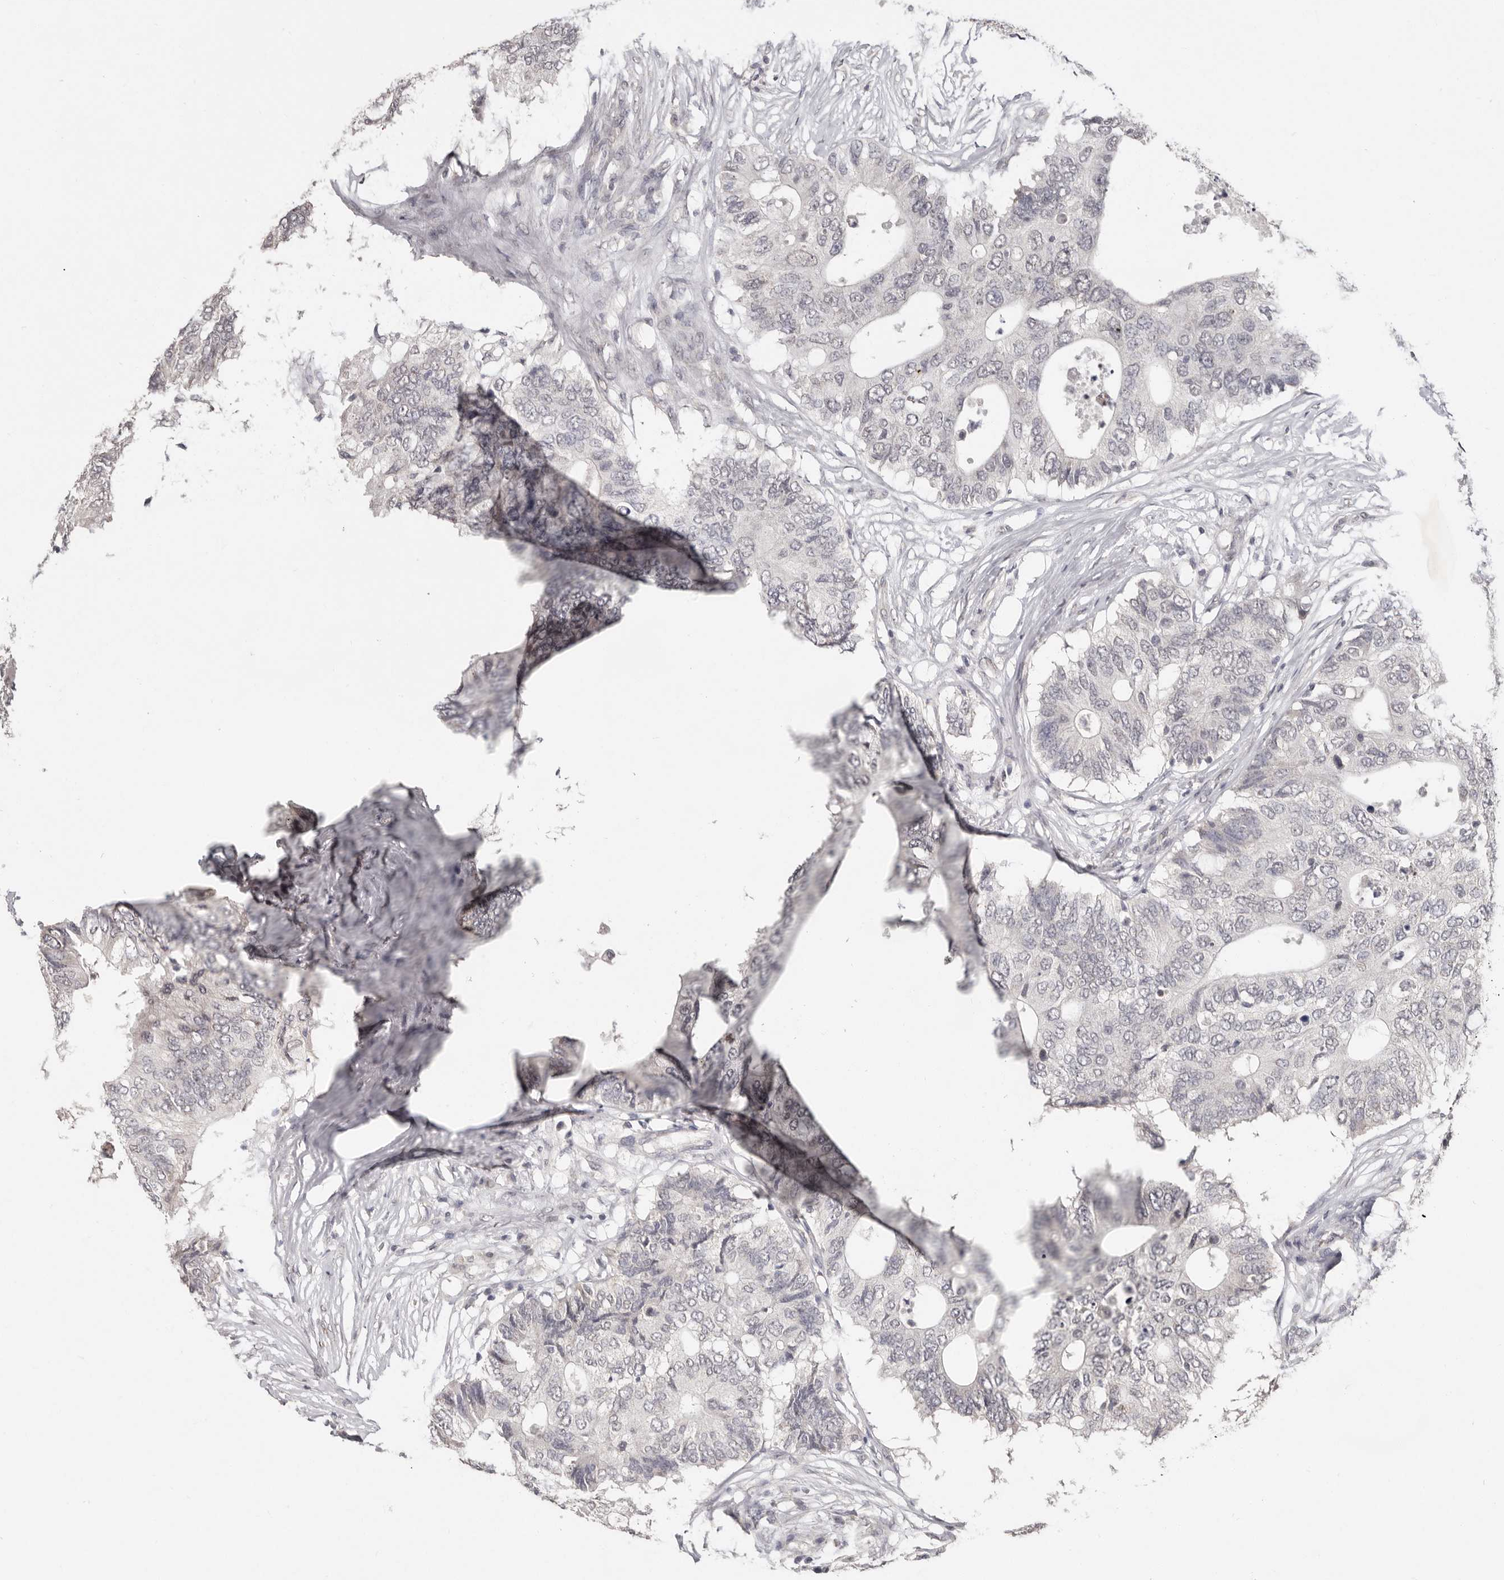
{"staining": {"intensity": "negative", "quantity": "none", "location": "none"}, "tissue": "colorectal cancer", "cell_type": "Tumor cells", "image_type": "cancer", "snomed": [{"axis": "morphology", "description": "Adenocarcinoma, NOS"}, {"axis": "topography", "description": "Colon"}], "caption": "Immunohistochemical staining of colorectal cancer (adenocarcinoma) shows no significant expression in tumor cells.", "gene": "LINGO2", "patient": {"sex": "male", "age": 71}}